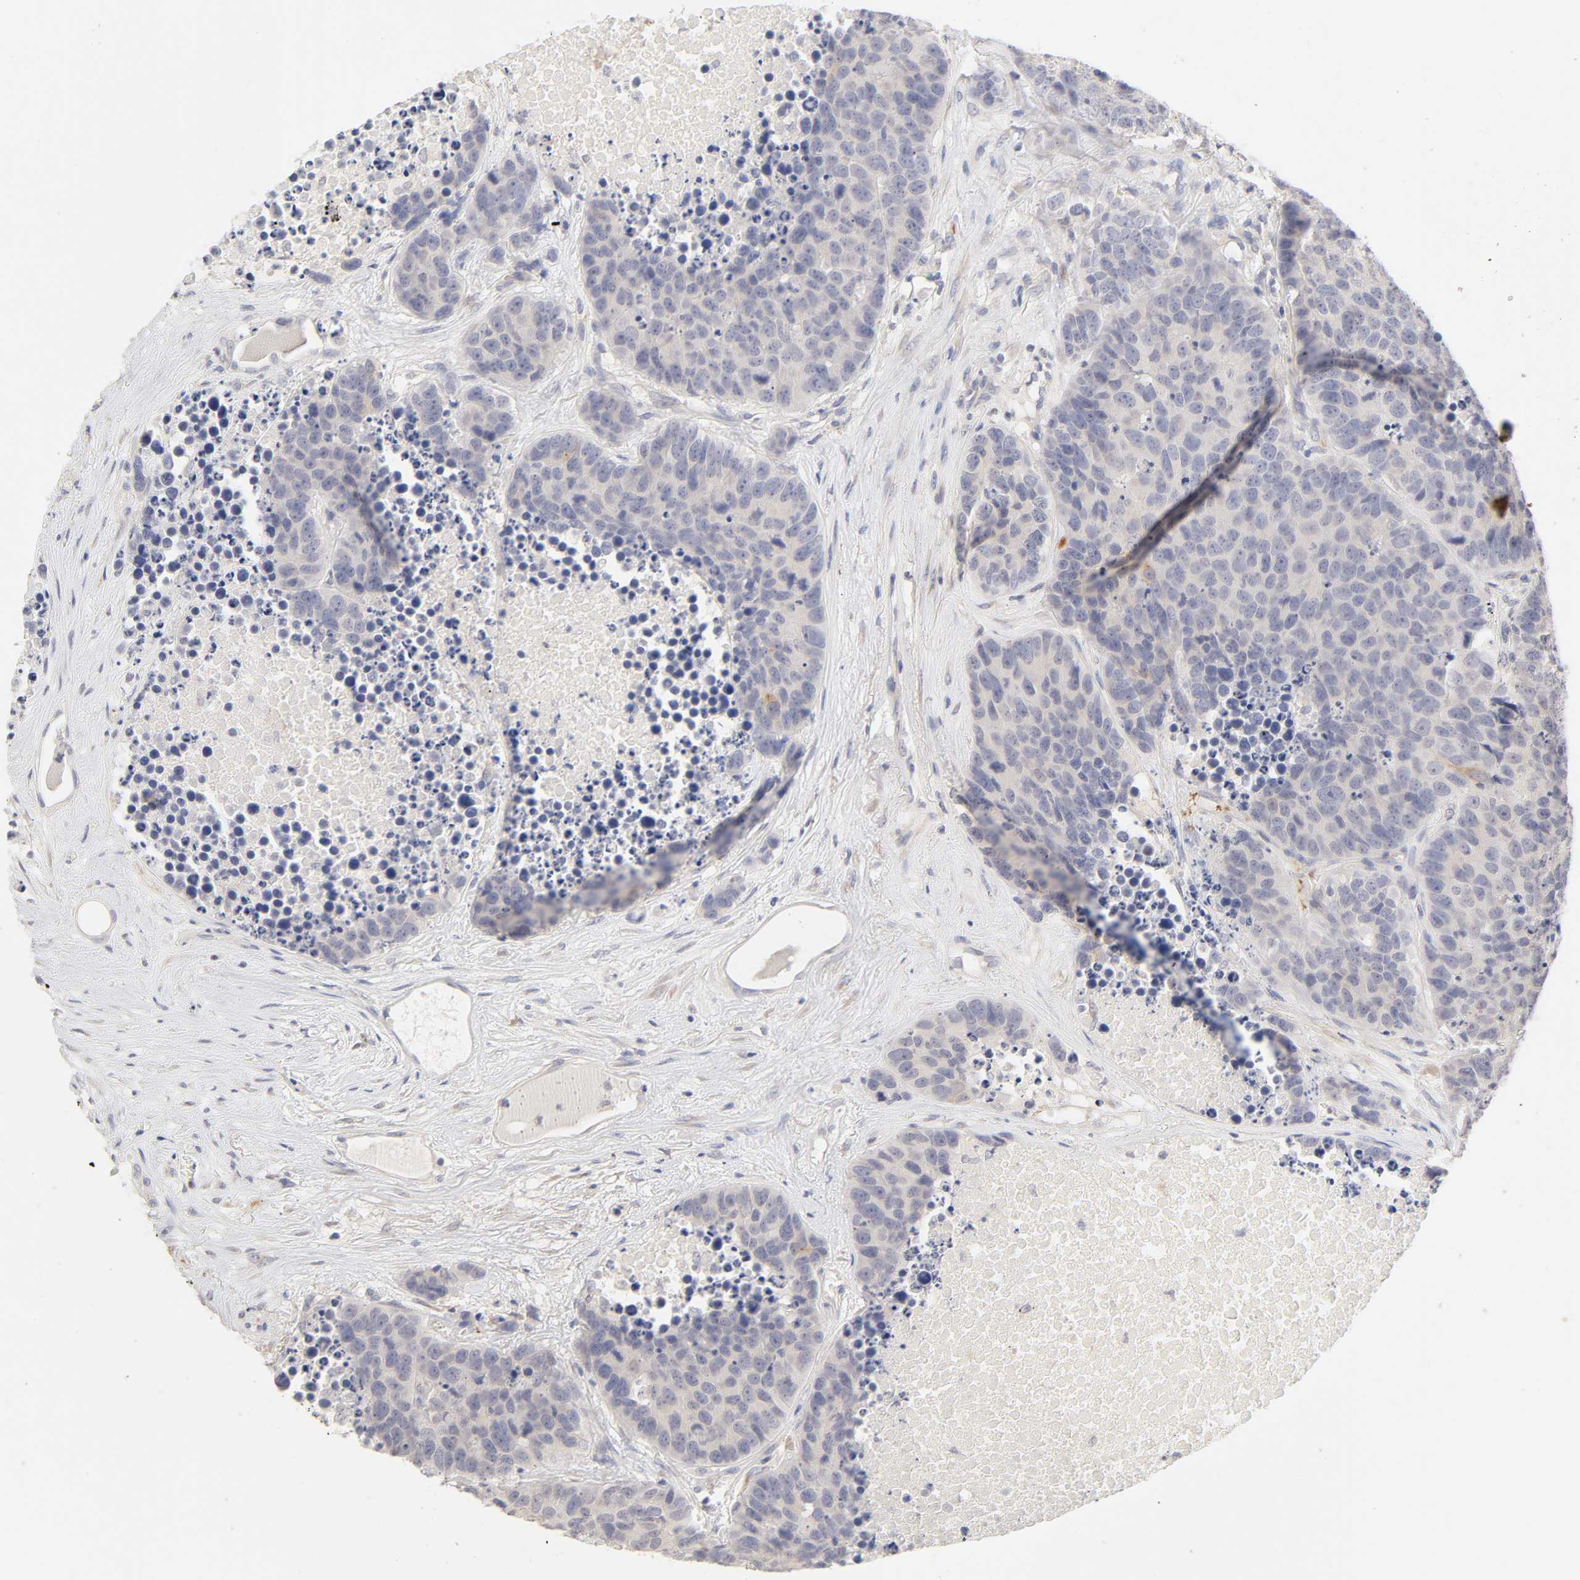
{"staining": {"intensity": "weak", "quantity": "25%-75%", "location": "cytoplasmic/membranous"}, "tissue": "carcinoid", "cell_type": "Tumor cells", "image_type": "cancer", "snomed": [{"axis": "morphology", "description": "Carcinoid, malignant, NOS"}, {"axis": "topography", "description": "Lung"}], "caption": "Protein staining demonstrates weak cytoplasmic/membranous positivity in about 25%-75% of tumor cells in carcinoid.", "gene": "CYP4B1", "patient": {"sex": "male", "age": 60}}